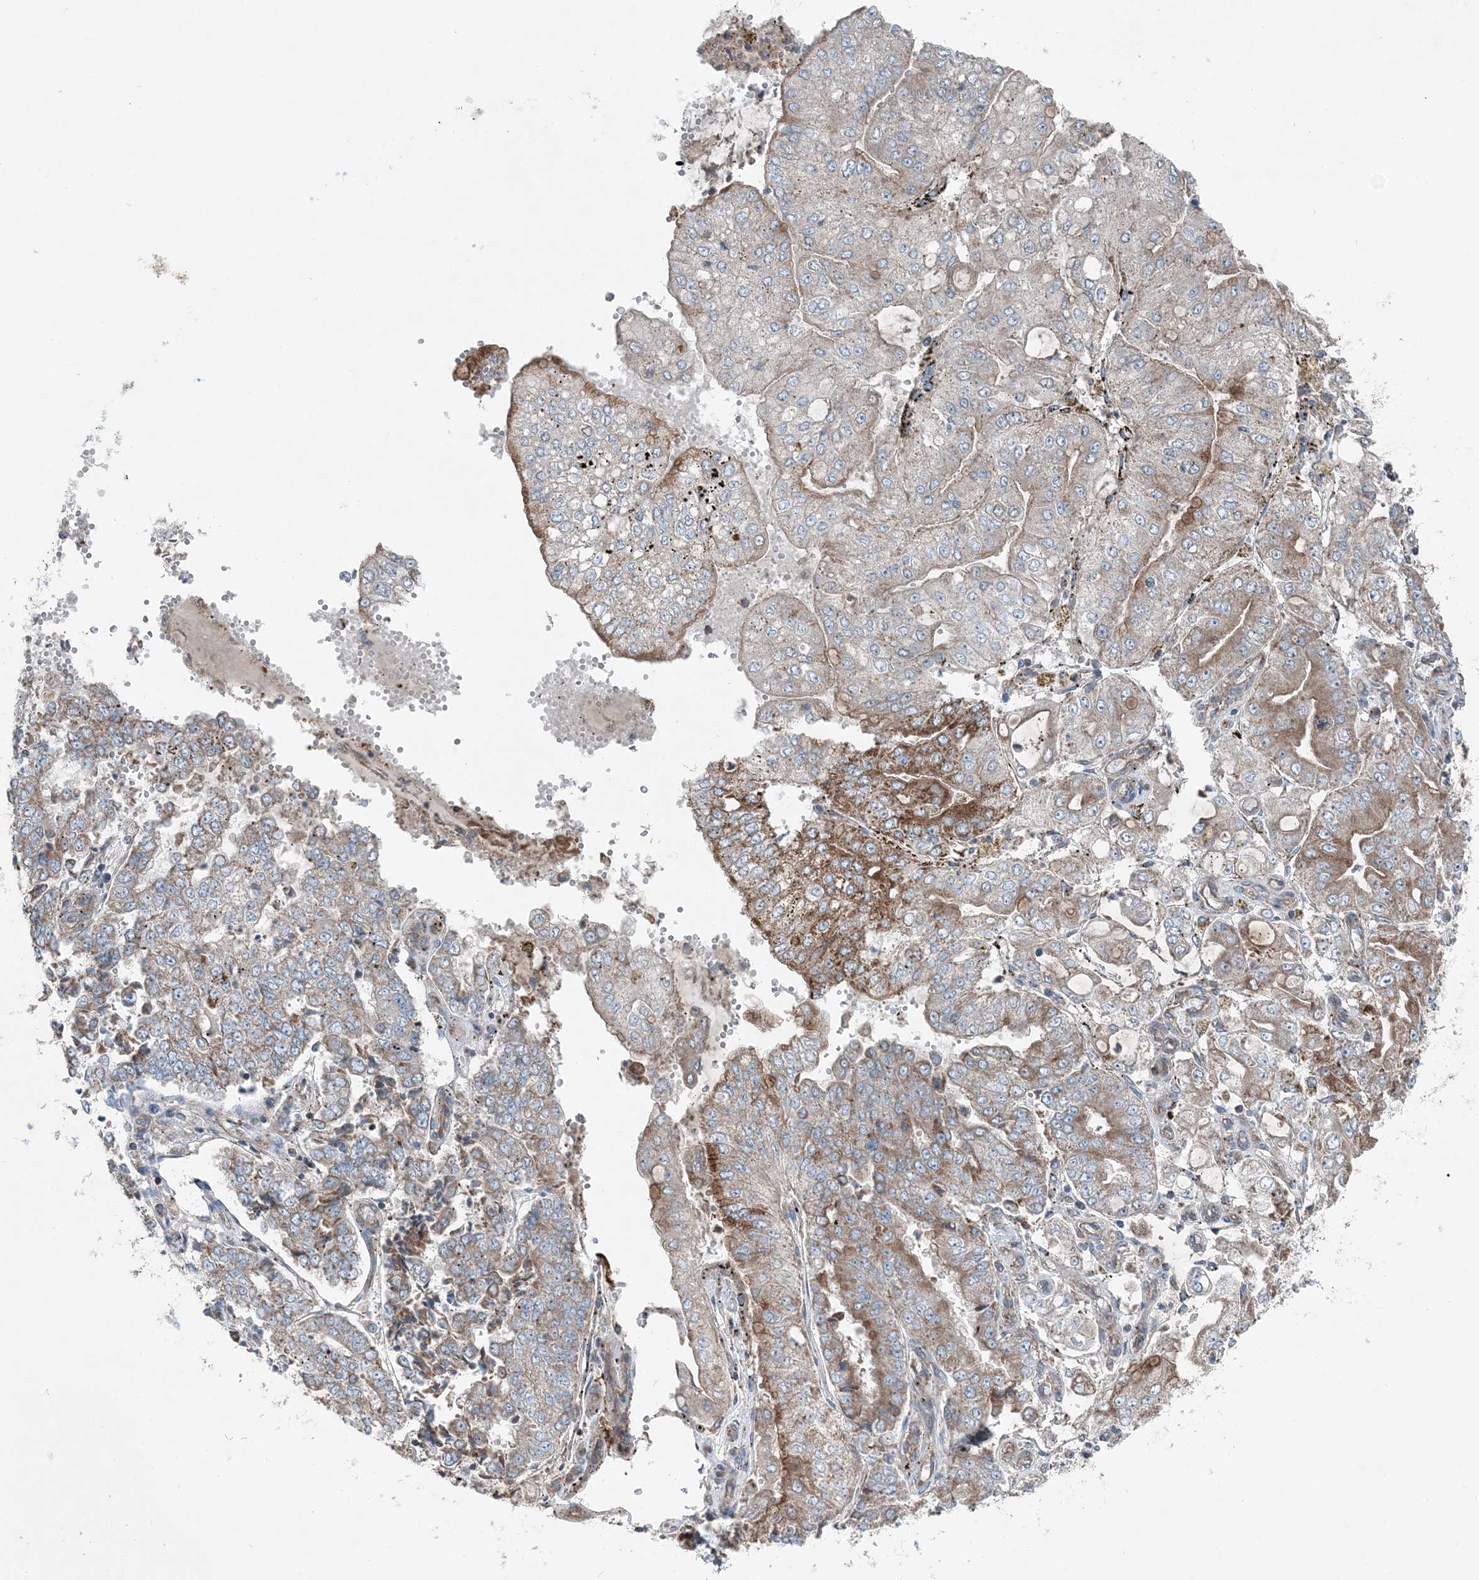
{"staining": {"intensity": "moderate", "quantity": "25%-75%", "location": "cytoplasmic/membranous"}, "tissue": "stomach cancer", "cell_type": "Tumor cells", "image_type": "cancer", "snomed": [{"axis": "morphology", "description": "Adenocarcinoma, NOS"}, {"axis": "topography", "description": "Stomach"}], "caption": "Protein analysis of adenocarcinoma (stomach) tissue displays moderate cytoplasmic/membranous positivity in approximately 25%-75% of tumor cells.", "gene": "KY", "patient": {"sex": "male", "age": 76}}